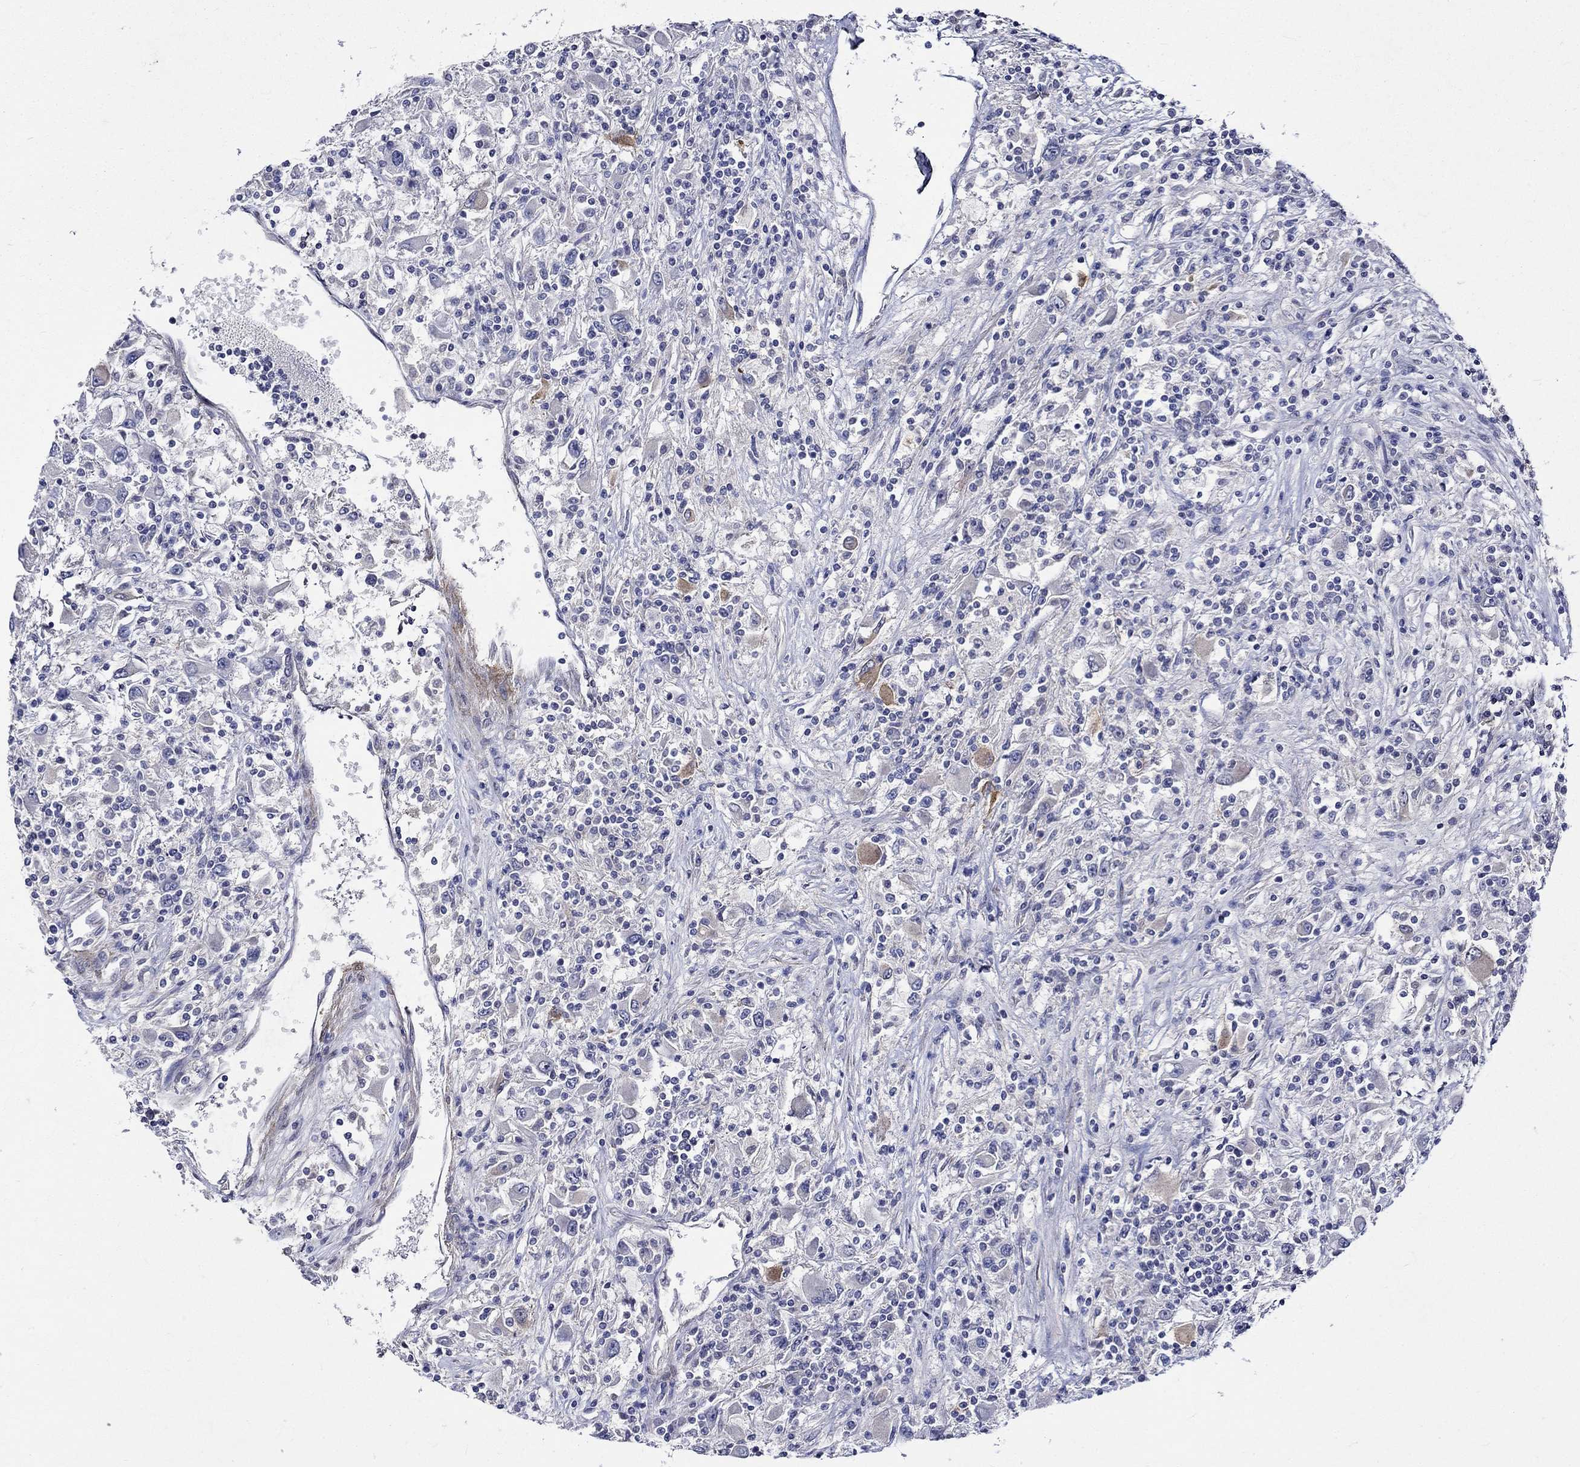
{"staining": {"intensity": "negative", "quantity": "none", "location": "none"}, "tissue": "renal cancer", "cell_type": "Tumor cells", "image_type": "cancer", "snomed": [{"axis": "morphology", "description": "Adenocarcinoma, NOS"}, {"axis": "topography", "description": "Kidney"}], "caption": "Tumor cells show no significant protein expression in renal cancer. The staining was performed using DAB (3,3'-diaminobenzidine) to visualize the protein expression in brown, while the nuclei were stained in blue with hematoxylin (Magnification: 20x).", "gene": "CRYAB", "patient": {"sex": "female", "age": 67}}